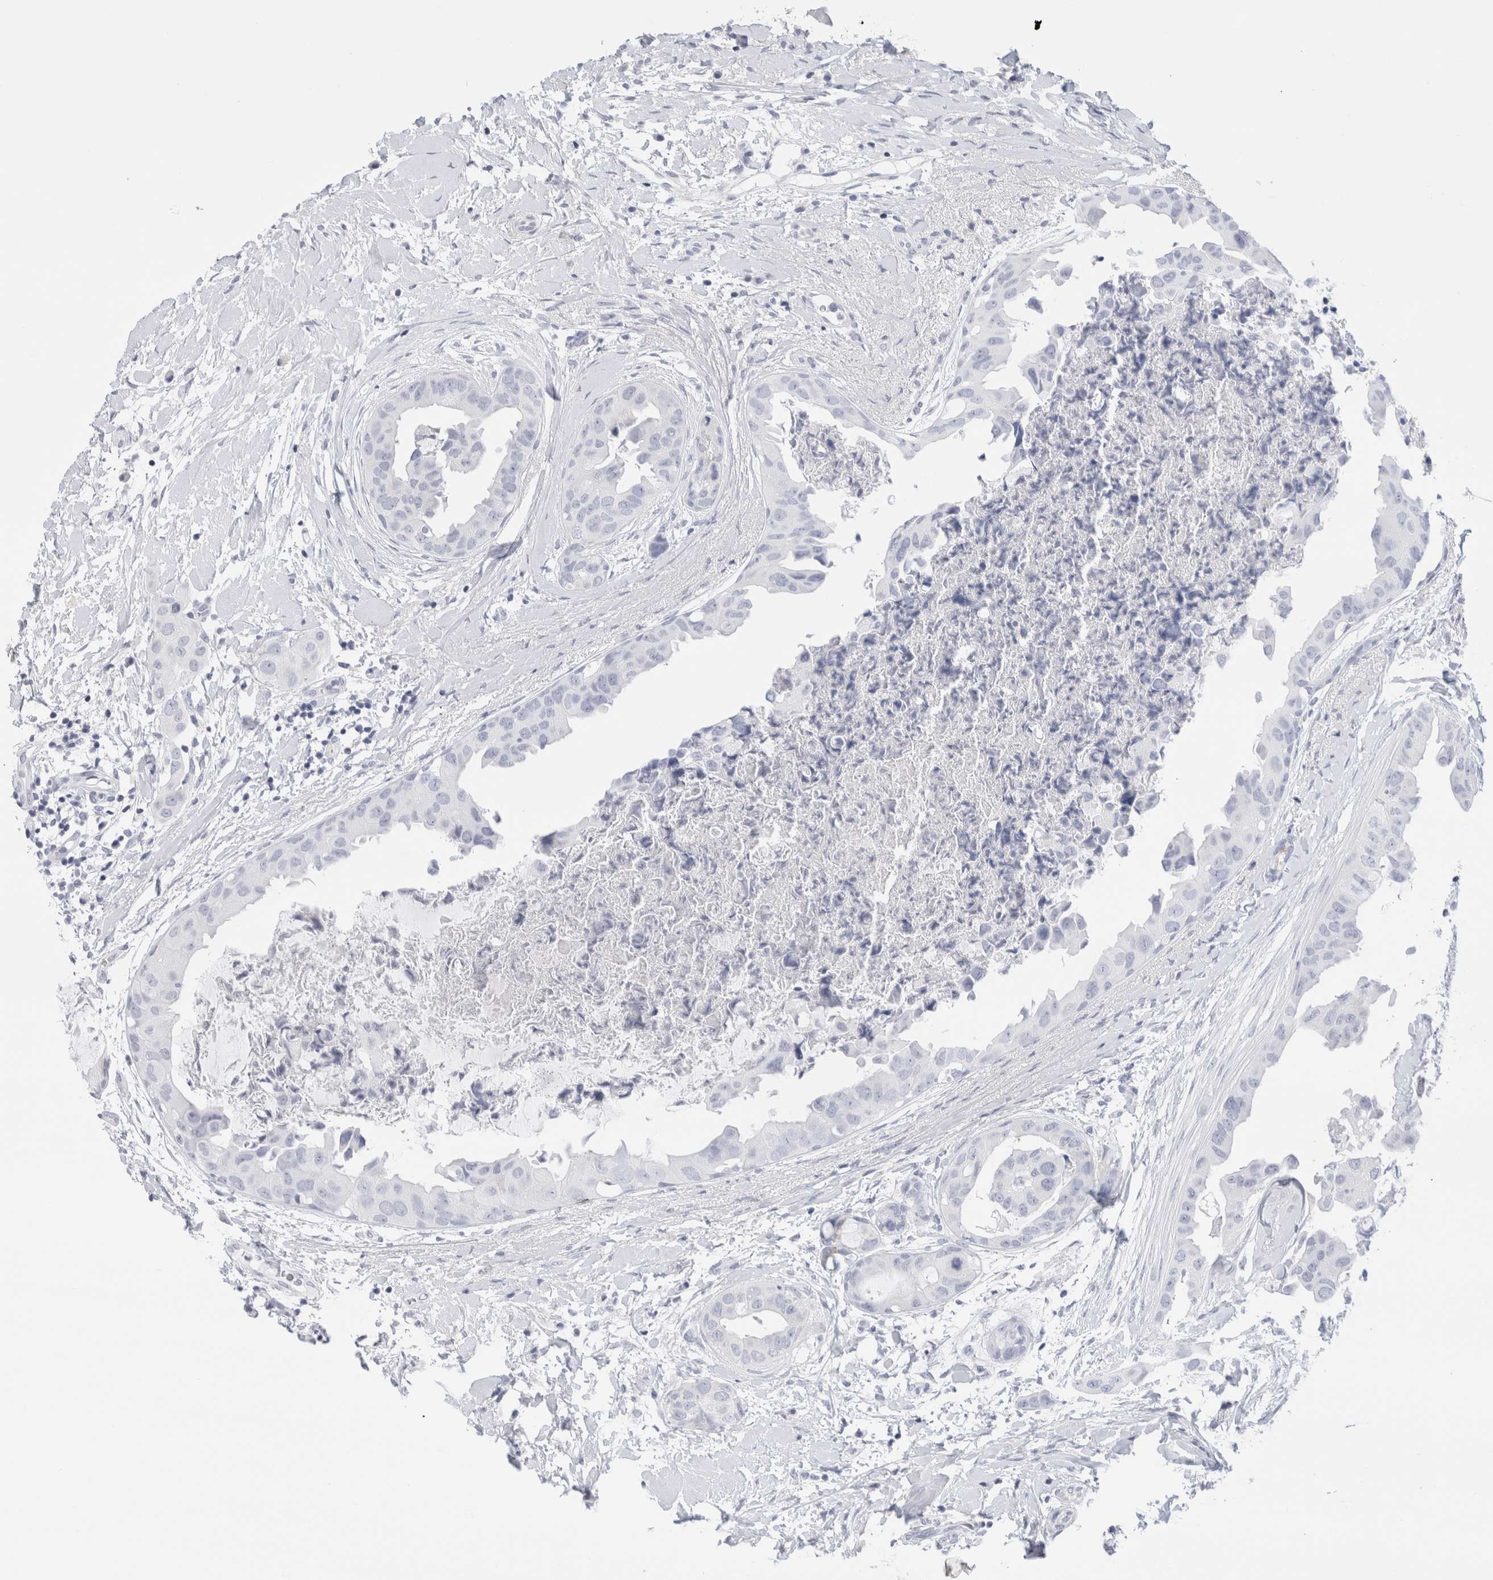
{"staining": {"intensity": "negative", "quantity": "none", "location": "none"}, "tissue": "breast cancer", "cell_type": "Tumor cells", "image_type": "cancer", "snomed": [{"axis": "morphology", "description": "Duct carcinoma"}, {"axis": "topography", "description": "Breast"}], "caption": "Tumor cells are negative for protein expression in human breast cancer (intraductal carcinoma).", "gene": "ECHDC2", "patient": {"sex": "female", "age": 40}}